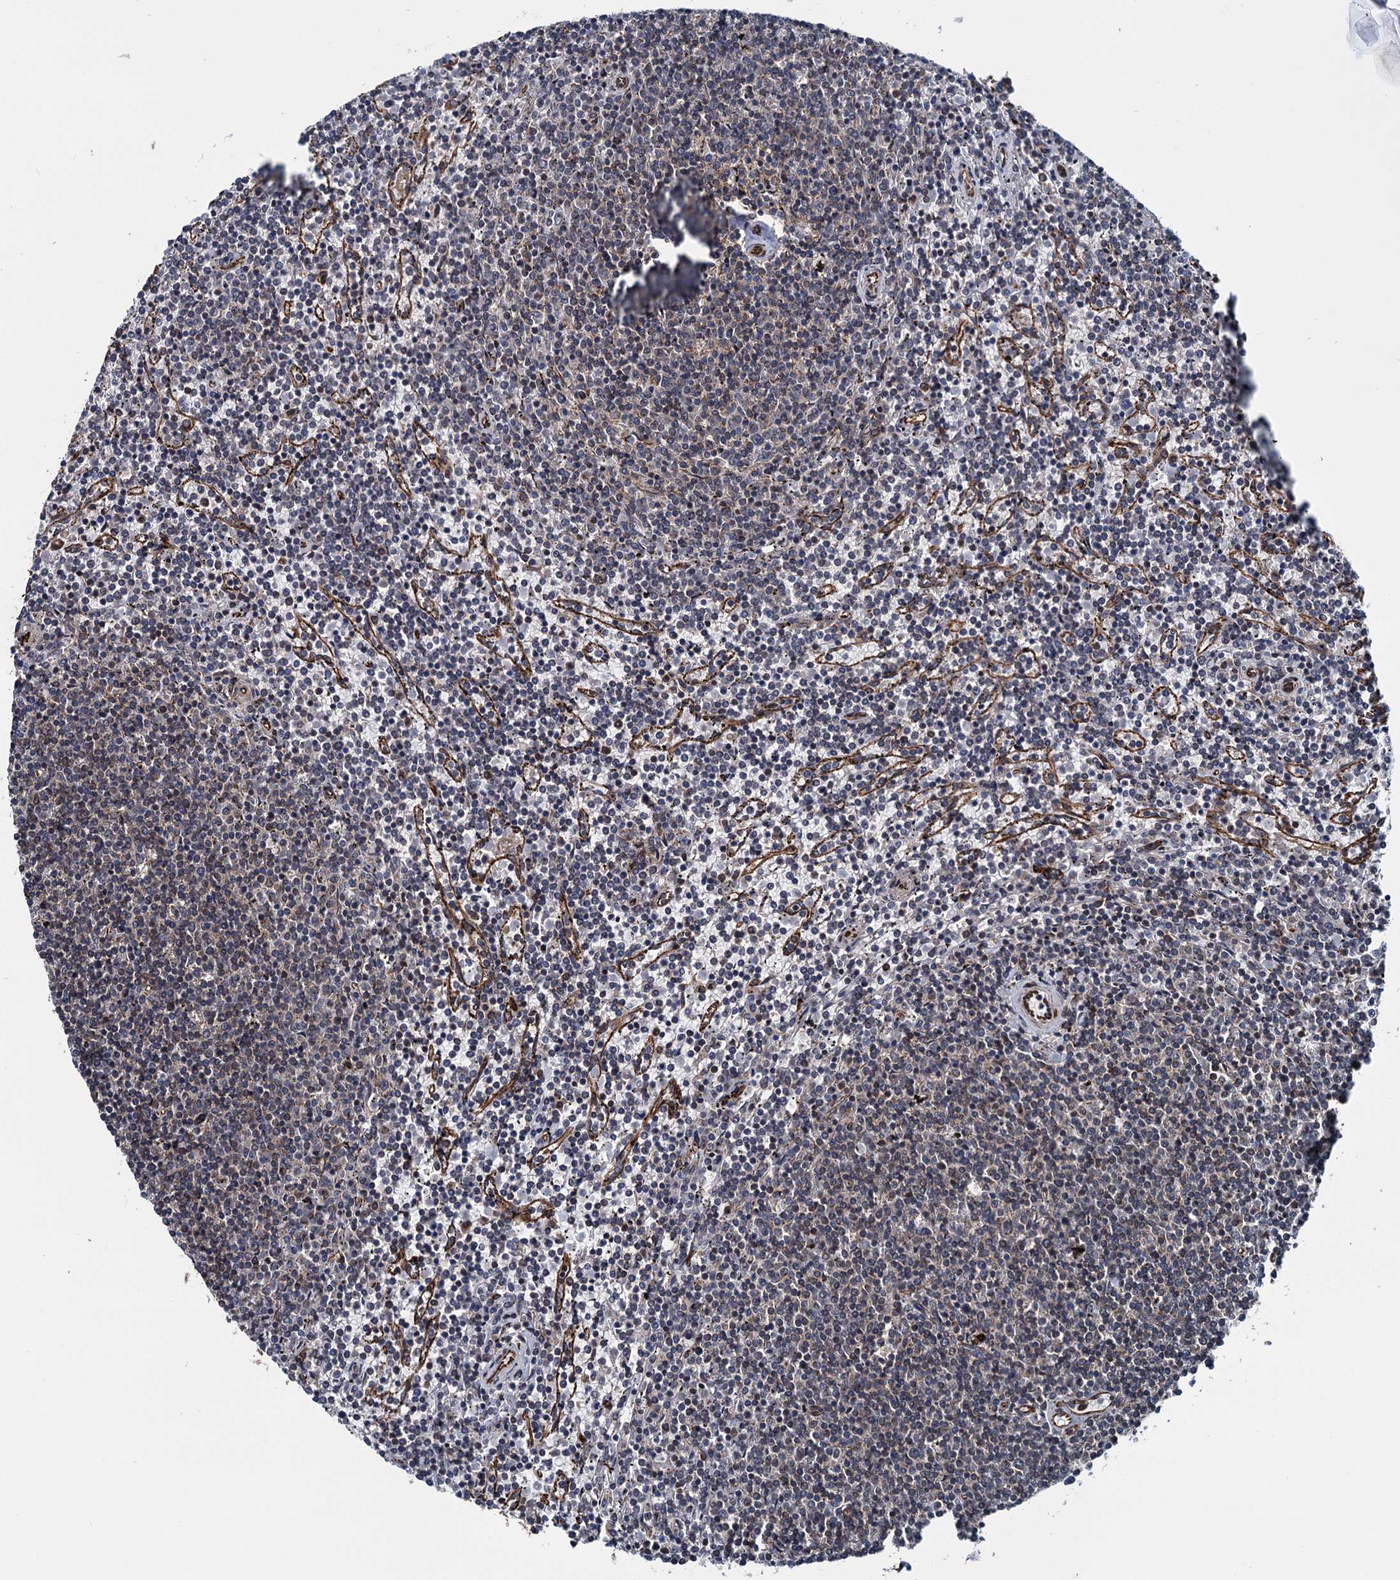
{"staining": {"intensity": "negative", "quantity": "none", "location": "none"}, "tissue": "lymphoma", "cell_type": "Tumor cells", "image_type": "cancer", "snomed": [{"axis": "morphology", "description": "Malignant lymphoma, non-Hodgkin's type, Low grade"}, {"axis": "topography", "description": "Spleen"}], "caption": "Malignant lymphoma, non-Hodgkin's type (low-grade) was stained to show a protein in brown. There is no significant positivity in tumor cells.", "gene": "ZFYVE19", "patient": {"sex": "female", "age": 50}}